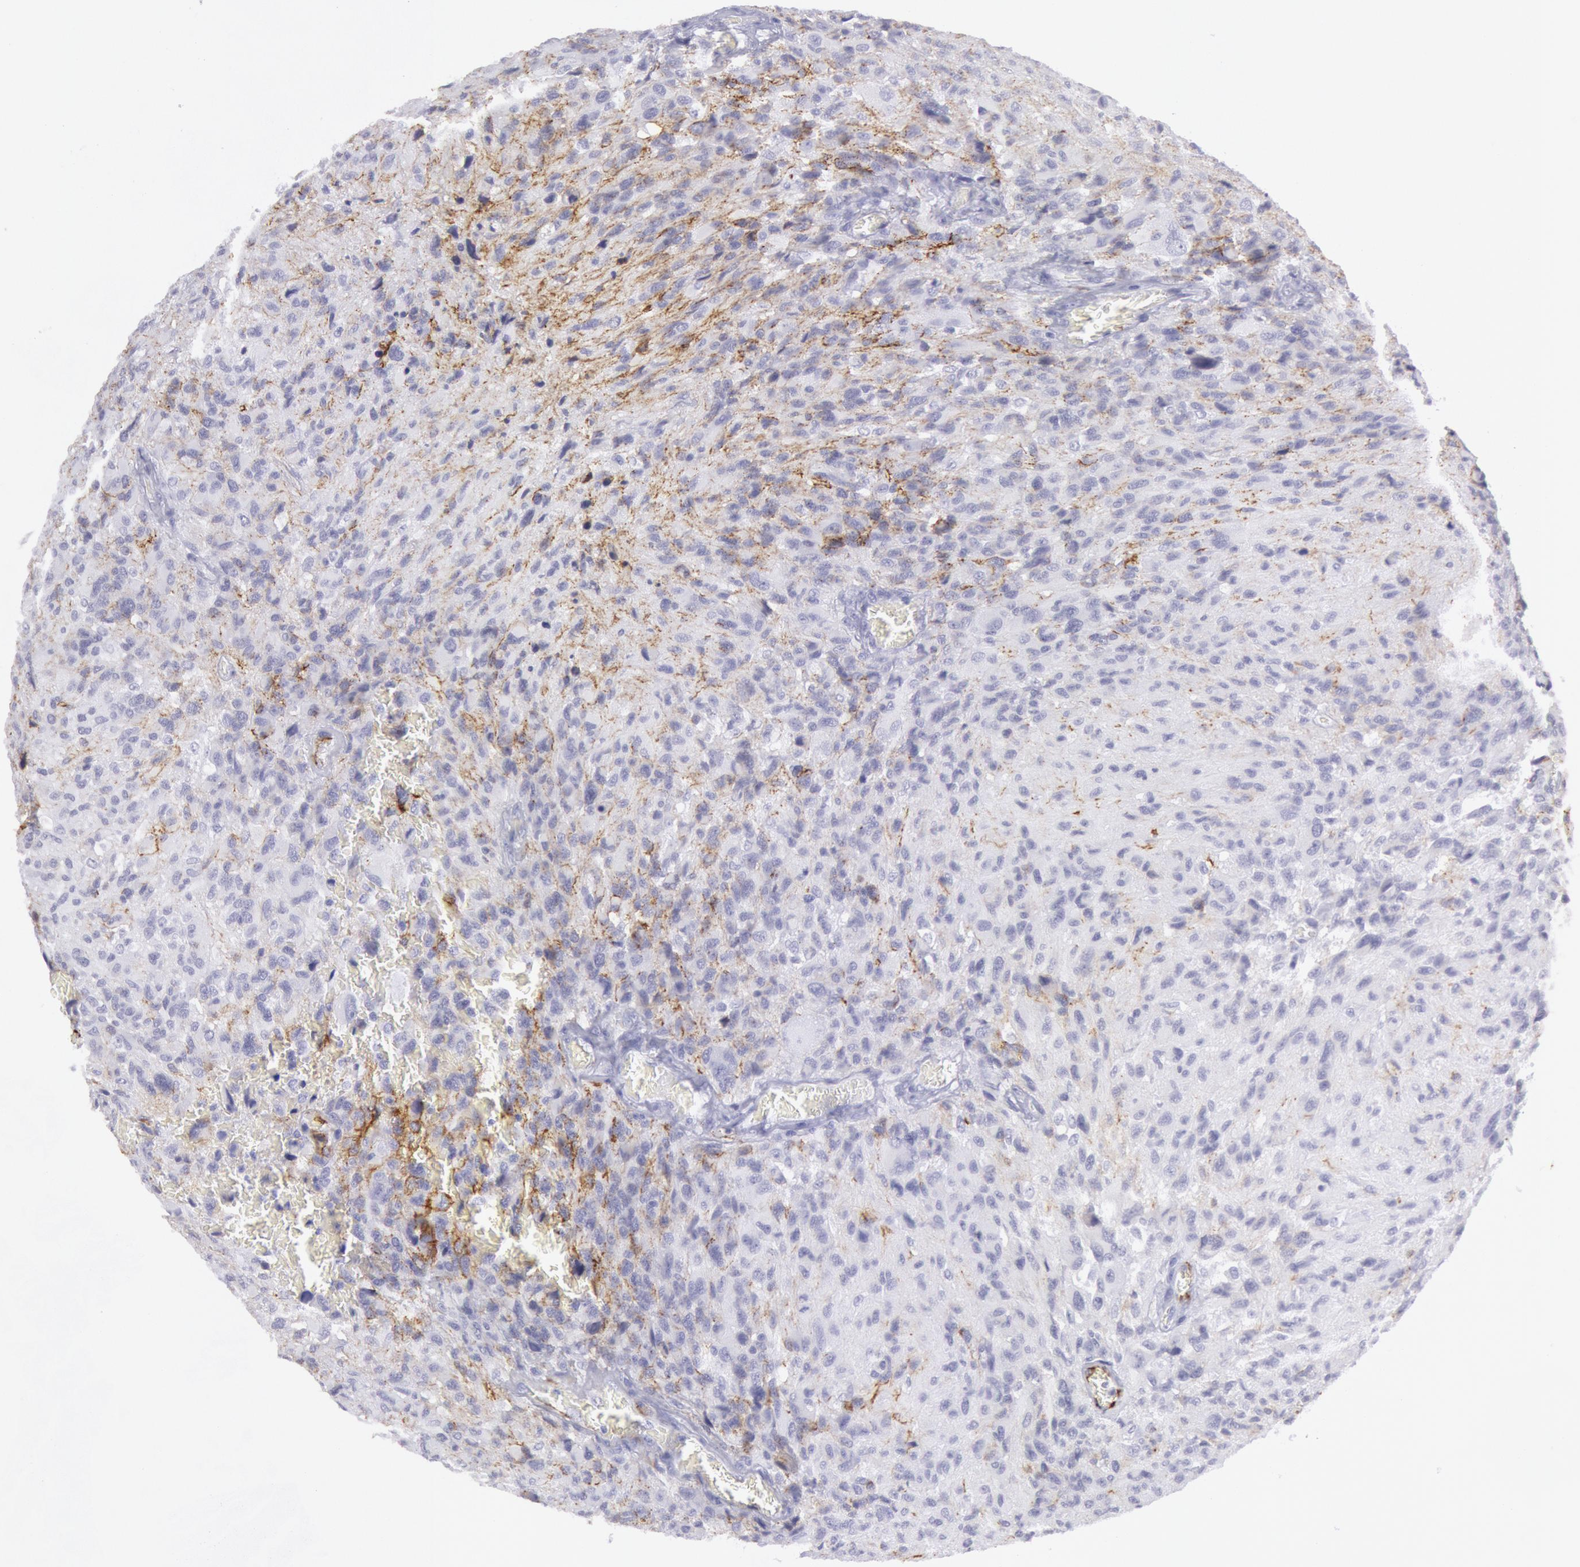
{"staining": {"intensity": "negative", "quantity": "none", "location": "none"}, "tissue": "glioma", "cell_type": "Tumor cells", "image_type": "cancer", "snomed": [{"axis": "morphology", "description": "Glioma, malignant, High grade"}, {"axis": "topography", "description": "Brain"}], "caption": "Malignant glioma (high-grade) was stained to show a protein in brown. There is no significant positivity in tumor cells.", "gene": "CDH13", "patient": {"sex": "male", "age": 69}}